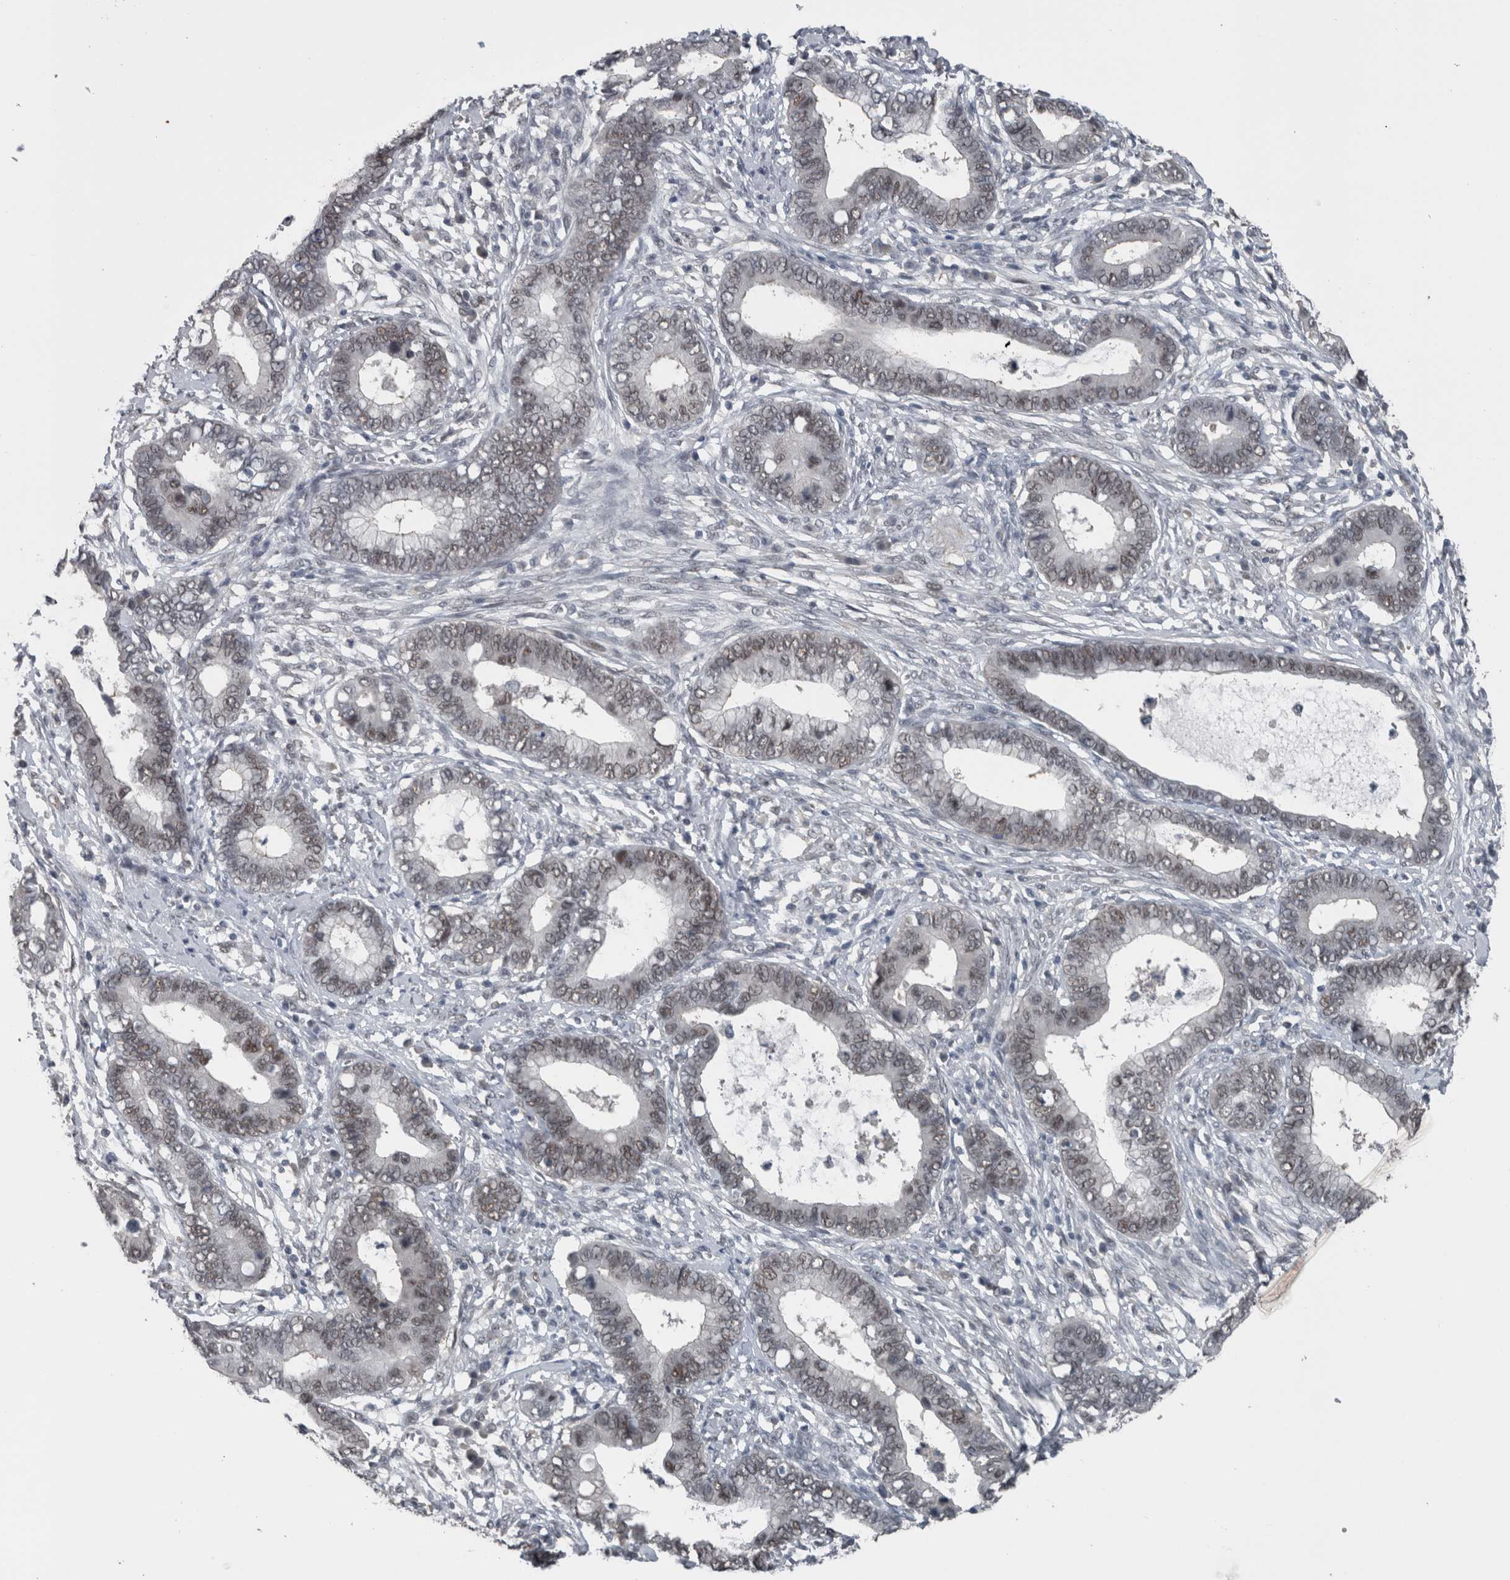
{"staining": {"intensity": "weak", "quantity": "<25%", "location": "nuclear"}, "tissue": "cervical cancer", "cell_type": "Tumor cells", "image_type": "cancer", "snomed": [{"axis": "morphology", "description": "Adenocarcinoma, NOS"}, {"axis": "topography", "description": "Cervix"}], "caption": "Tumor cells are negative for brown protein staining in cervical adenocarcinoma.", "gene": "ZBTB21", "patient": {"sex": "female", "age": 44}}